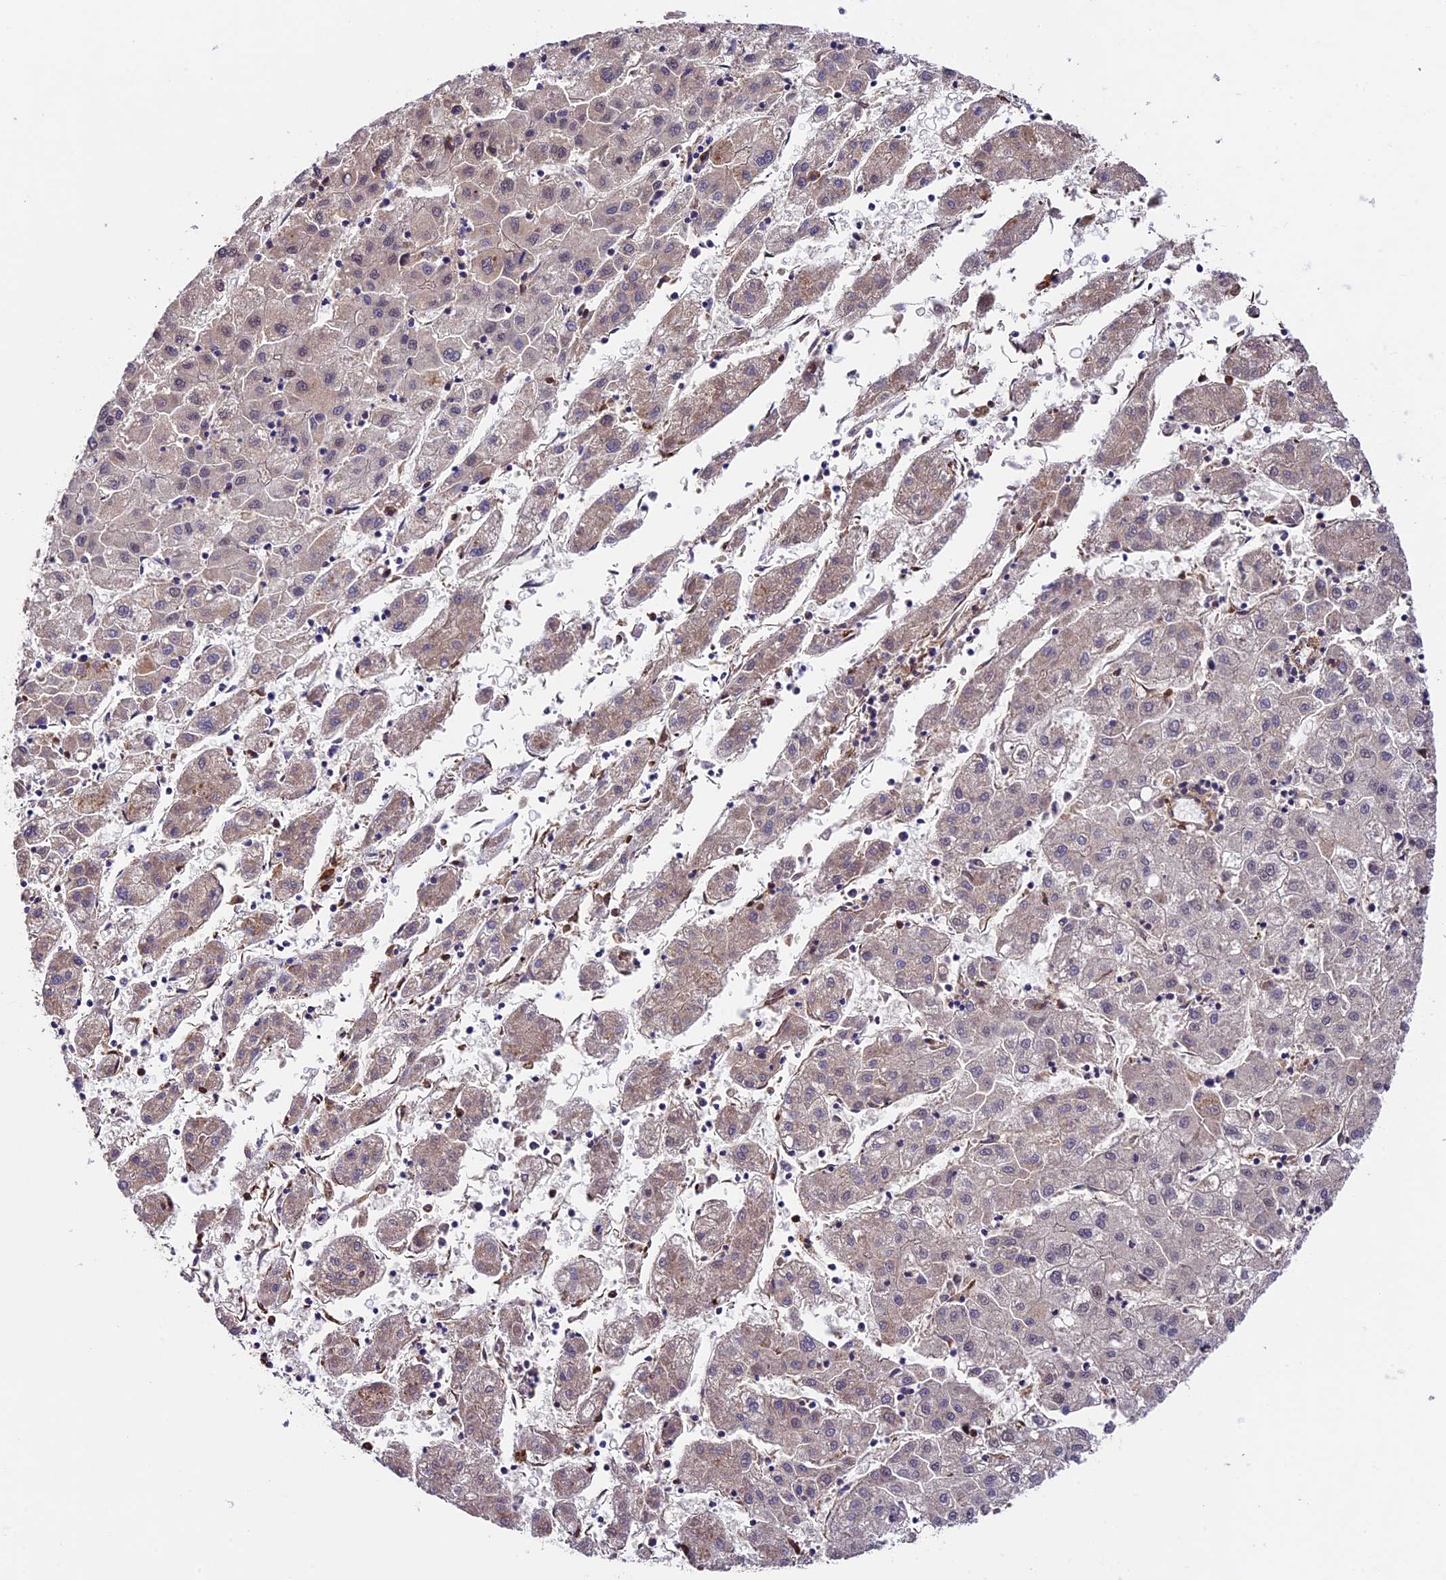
{"staining": {"intensity": "moderate", "quantity": "25%-75%", "location": "cytoplasmic/membranous"}, "tissue": "liver cancer", "cell_type": "Tumor cells", "image_type": "cancer", "snomed": [{"axis": "morphology", "description": "Carcinoma, Hepatocellular, NOS"}, {"axis": "topography", "description": "Liver"}], "caption": "IHC of human liver cancer (hepatocellular carcinoma) shows medium levels of moderate cytoplasmic/membranous expression in about 25%-75% of tumor cells.", "gene": "LSM7", "patient": {"sex": "male", "age": 72}}